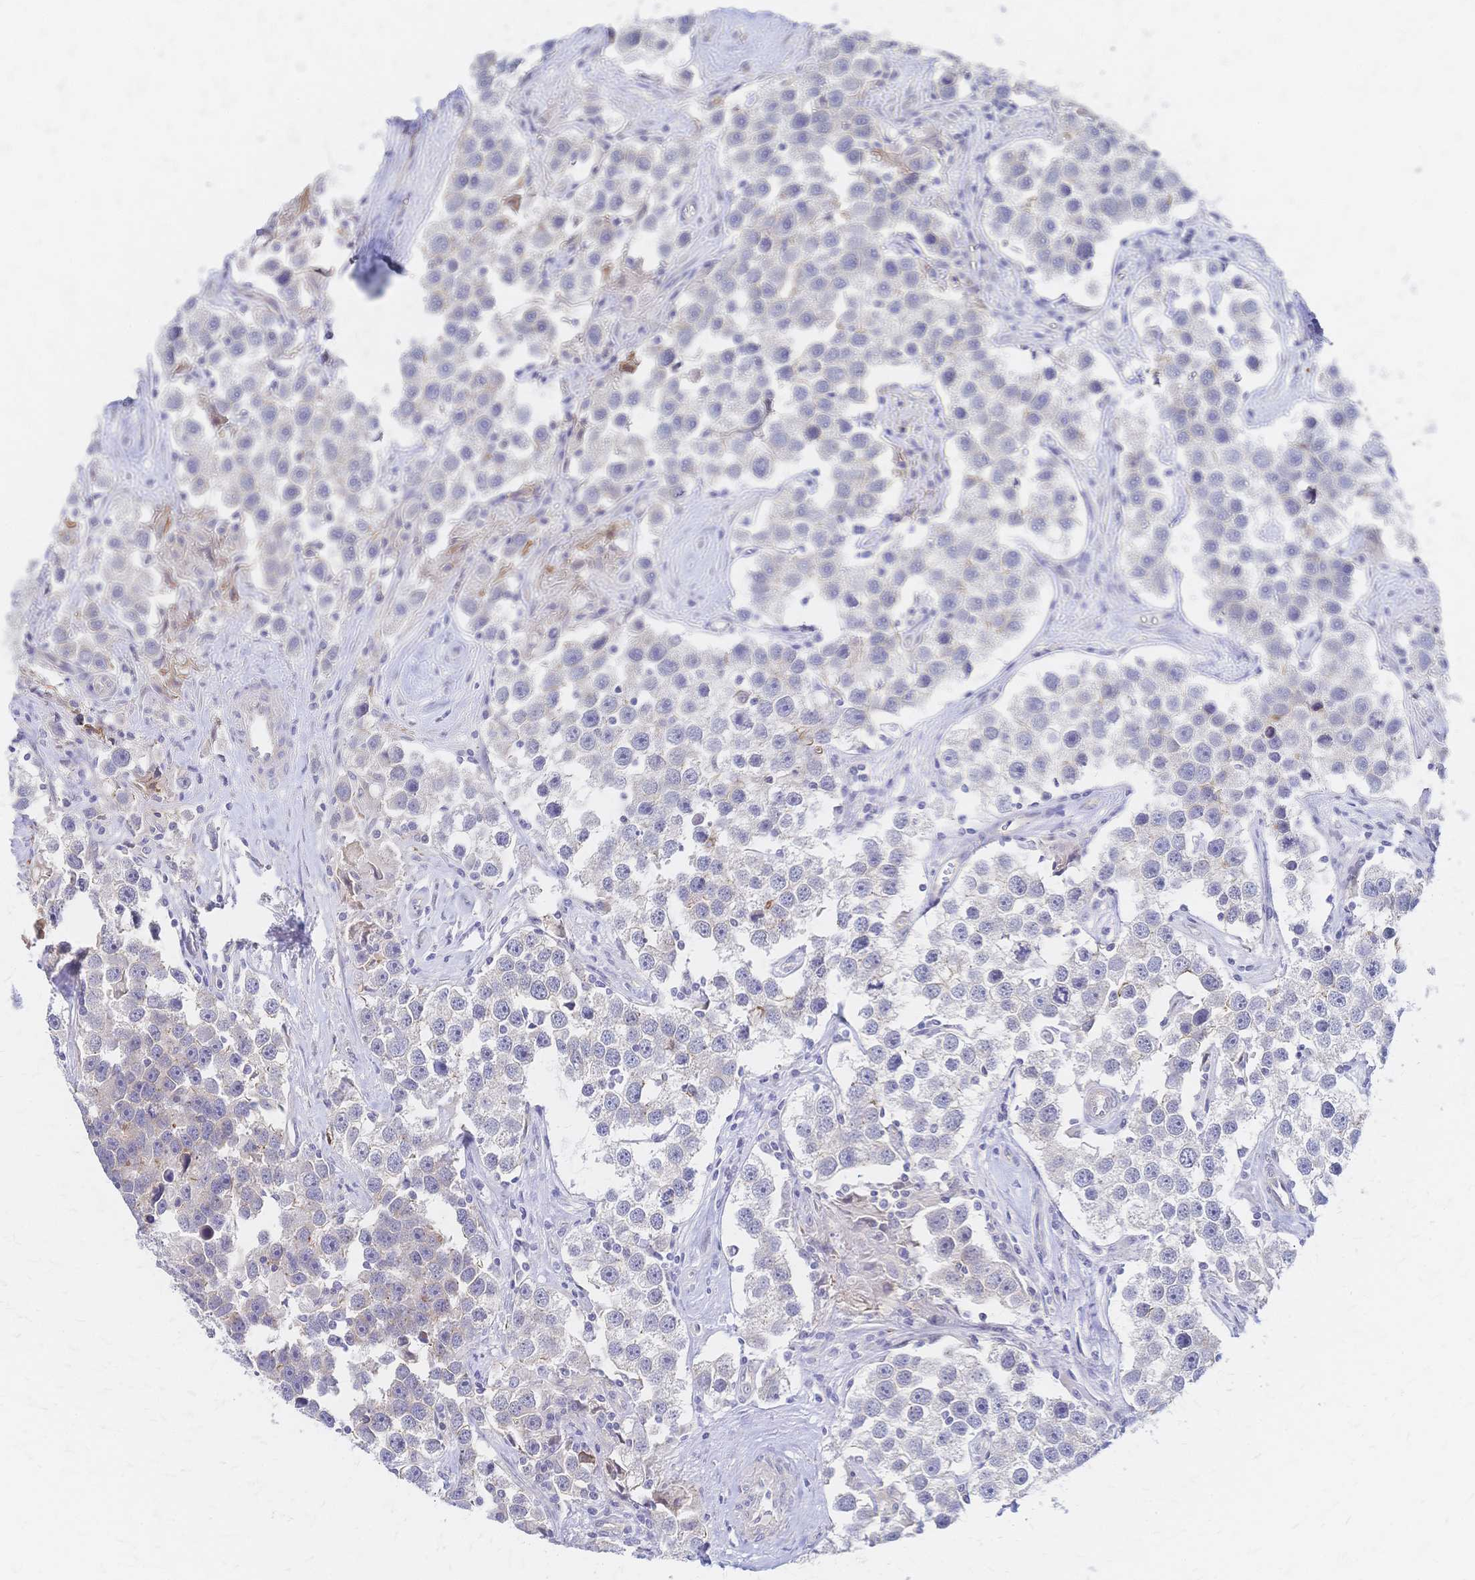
{"staining": {"intensity": "negative", "quantity": "none", "location": "none"}, "tissue": "testis cancer", "cell_type": "Tumor cells", "image_type": "cancer", "snomed": [{"axis": "morphology", "description": "Seminoma, NOS"}, {"axis": "topography", "description": "Testis"}], "caption": "Immunohistochemical staining of testis cancer (seminoma) displays no significant positivity in tumor cells. Nuclei are stained in blue.", "gene": "SLC5A1", "patient": {"sex": "male", "age": 49}}